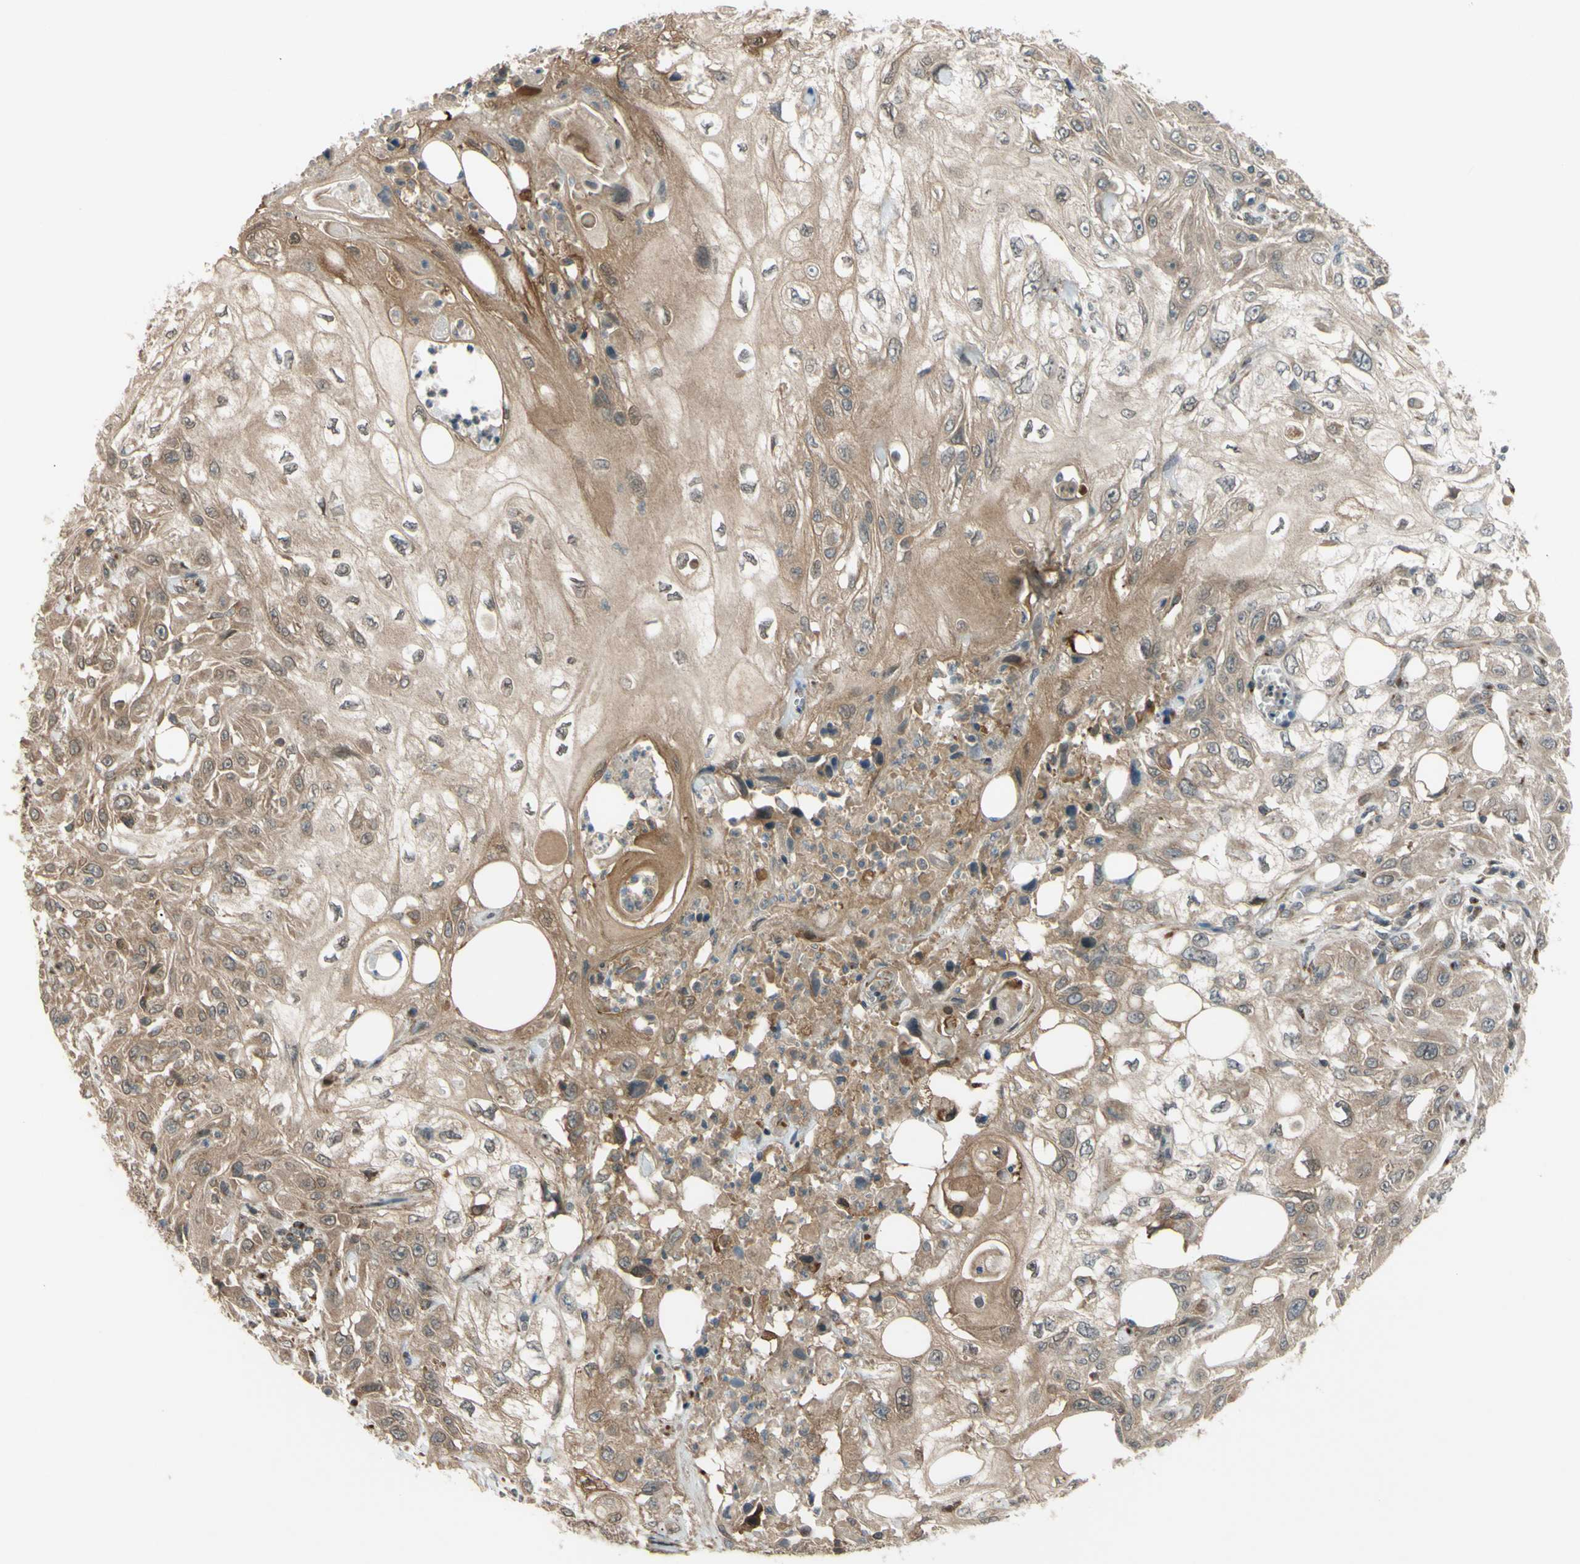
{"staining": {"intensity": "weak", "quantity": "25%-75%", "location": "cytoplasmic/membranous,nuclear"}, "tissue": "skin cancer", "cell_type": "Tumor cells", "image_type": "cancer", "snomed": [{"axis": "morphology", "description": "Squamous cell carcinoma, NOS"}, {"axis": "topography", "description": "Skin"}], "caption": "DAB (3,3'-diaminobenzidine) immunohistochemical staining of skin squamous cell carcinoma exhibits weak cytoplasmic/membranous and nuclear protein expression in about 25%-75% of tumor cells. (Brightfield microscopy of DAB IHC at high magnification).", "gene": "FLII", "patient": {"sex": "male", "age": 75}}